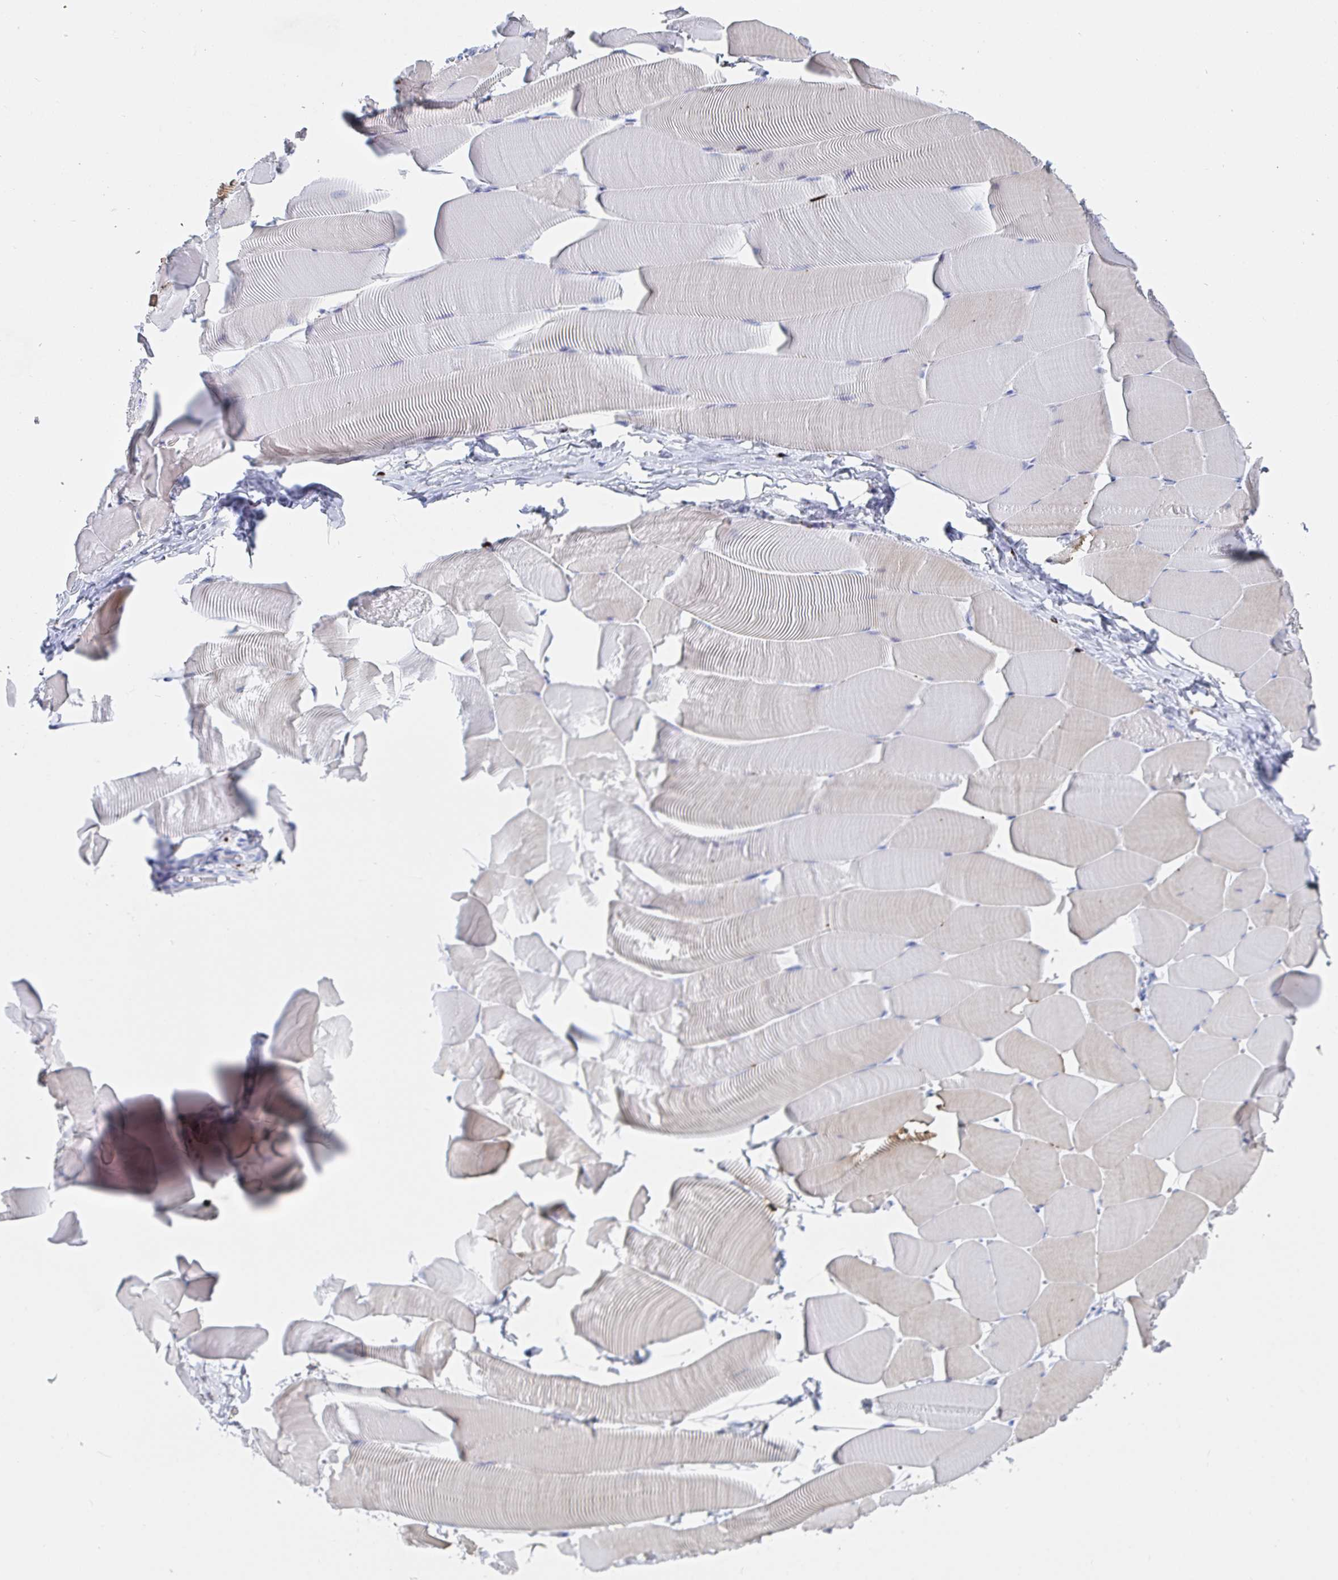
{"staining": {"intensity": "negative", "quantity": "none", "location": "none"}, "tissue": "skeletal muscle", "cell_type": "Myocytes", "image_type": "normal", "snomed": [{"axis": "morphology", "description": "Normal tissue, NOS"}, {"axis": "topography", "description": "Skeletal muscle"}], "caption": "This is a micrograph of IHC staining of unremarkable skeletal muscle, which shows no positivity in myocytes. (DAB immunohistochemistry with hematoxylin counter stain).", "gene": "OR2A1", "patient": {"sex": "male", "age": 25}}